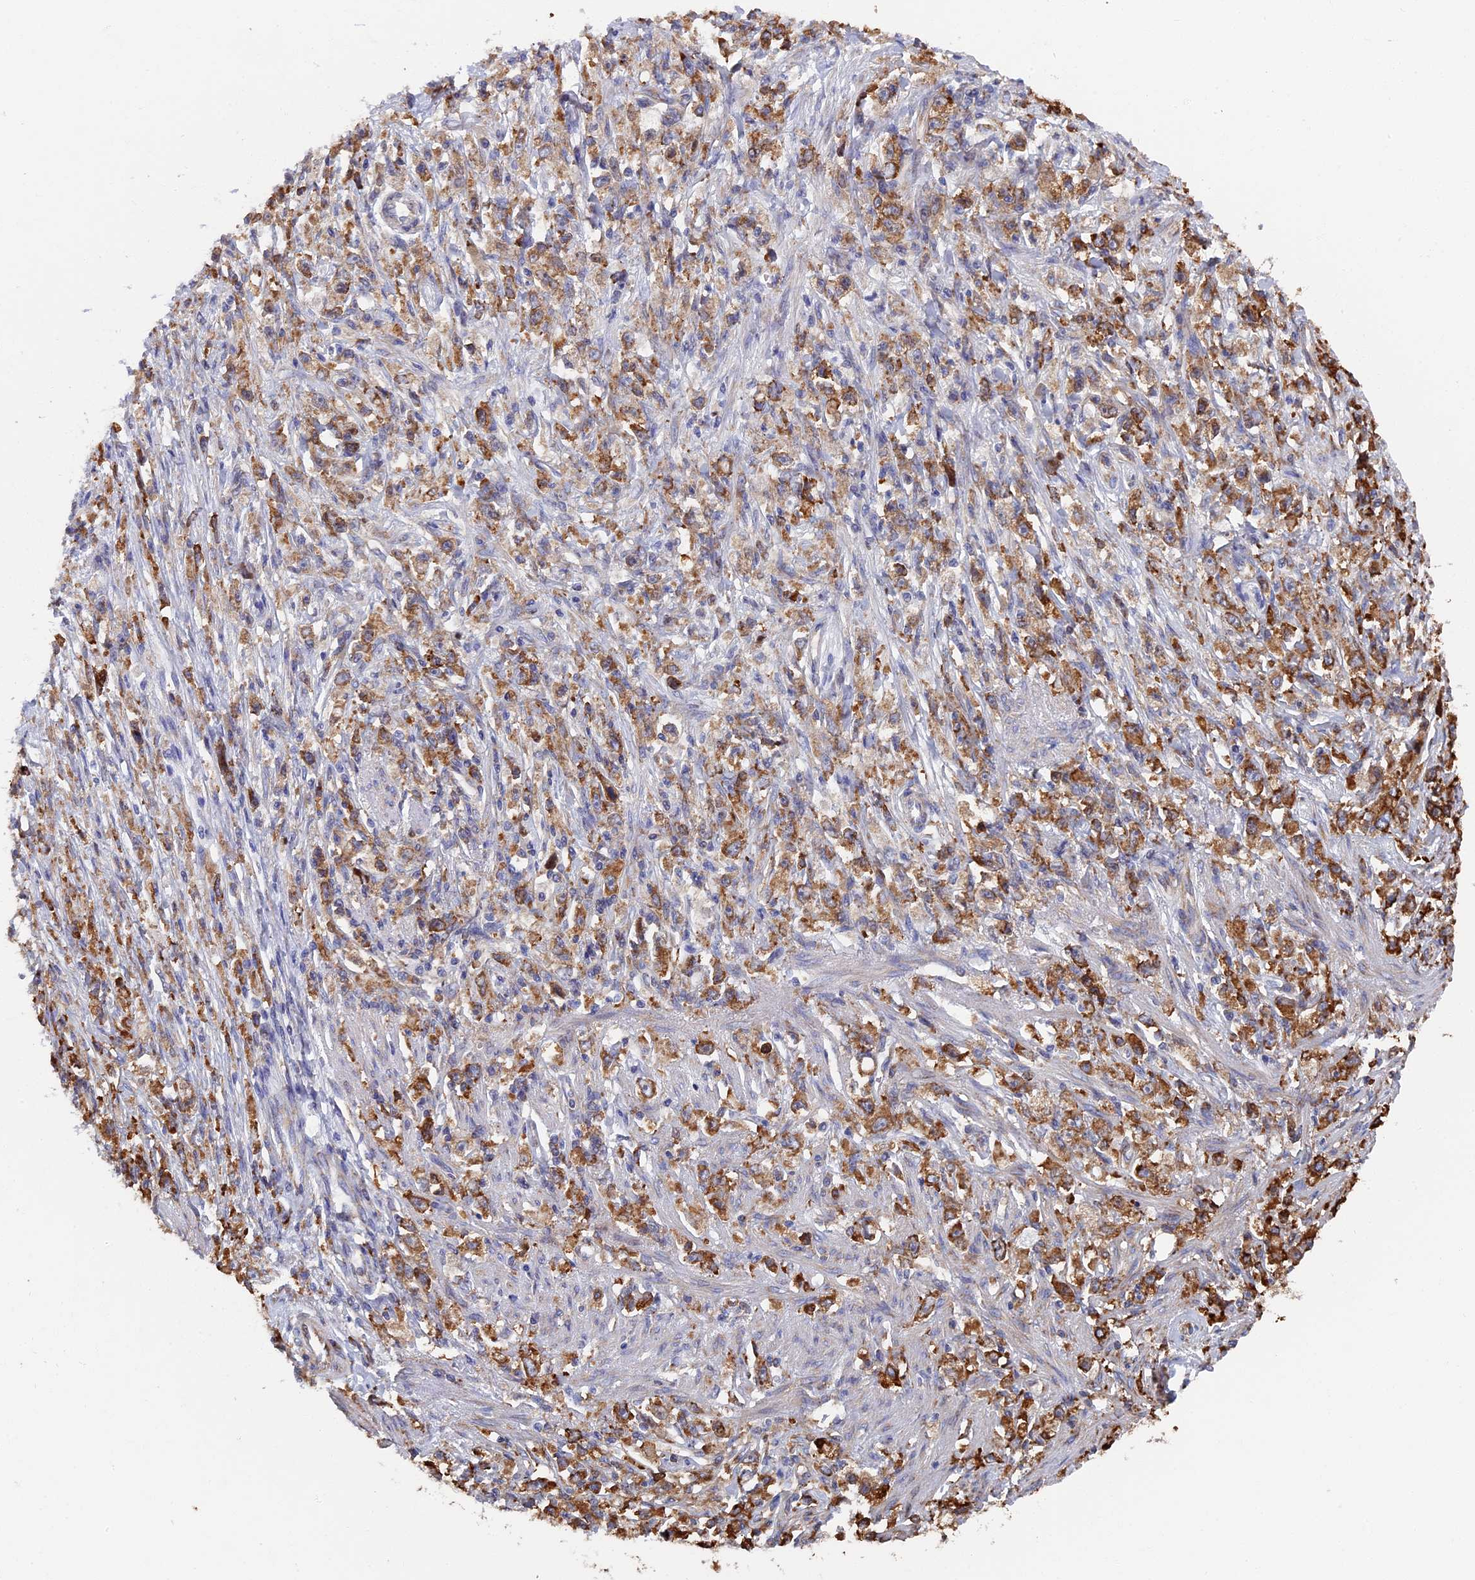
{"staining": {"intensity": "moderate", "quantity": ">75%", "location": "cytoplasmic/membranous"}, "tissue": "stomach cancer", "cell_type": "Tumor cells", "image_type": "cancer", "snomed": [{"axis": "morphology", "description": "Adenocarcinoma, NOS"}, {"axis": "topography", "description": "Stomach"}], "caption": "This micrograph shows immunohistochemistry (IHC) staining of human stomach cancer, with medium moderate cytoplasmic/membranous expression in about >75% of tumor cells.", "gene": "YBX1", "patient": {"sex": "female", "age": 59}}